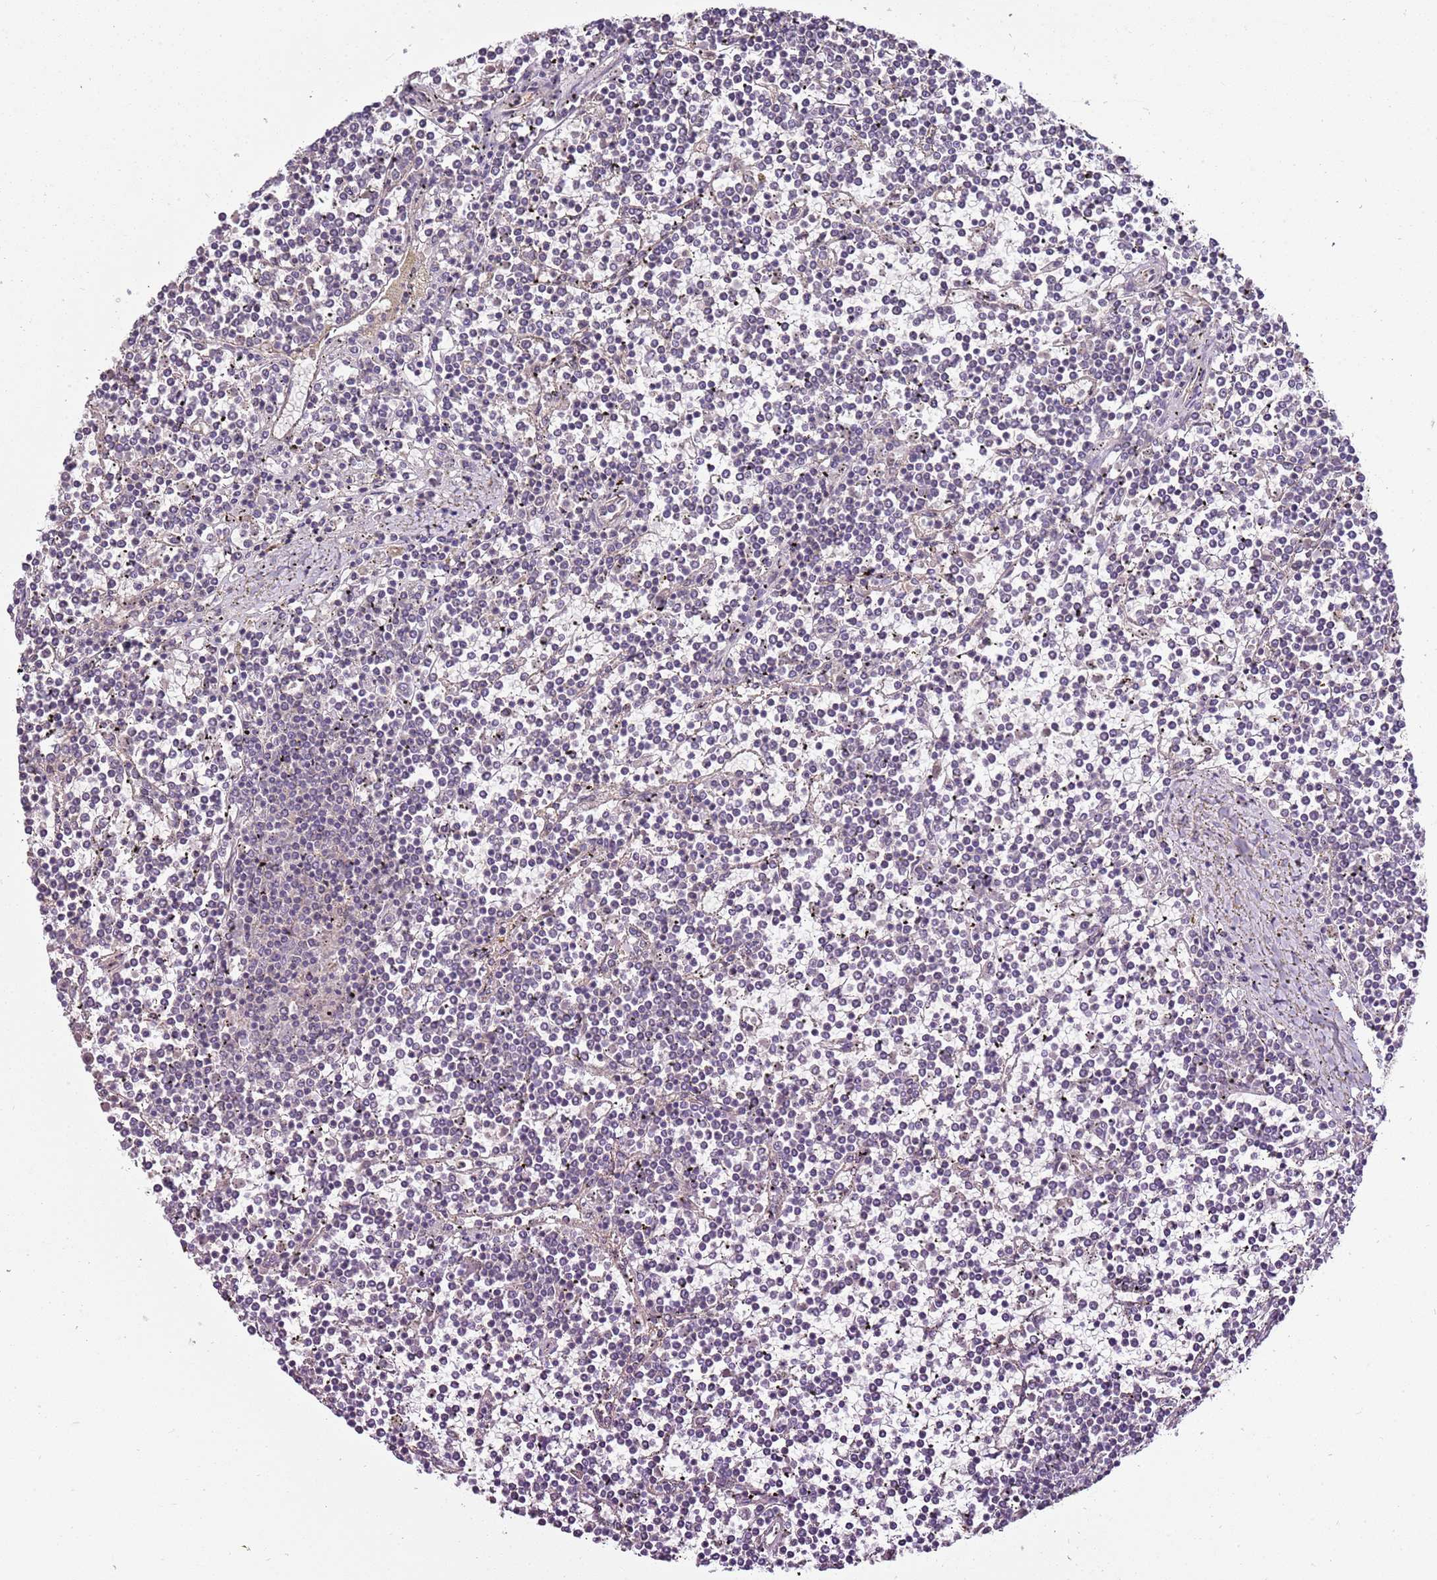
{"staining": {"intensity": "negative", "quantity": "none", "location": "none"}, "tissue": "lymphoma", "cell_type": "Tumor cells", "image_type": "cancer", "snomed": [{"axis": "morphology", "description": "Malignant lymphoma, non-Hodgkin's type, Low grade"}, {"axis": "topography", "description": "Spleen"}], "caption": "This is a image of immunohistochemistry (IHC) staining of malignant lymphoma, non-Hodgkin's type (low-grade), which shows no positivity in tumor cells.", "gene": "GNL1", "patient": {"sex": "female", "age": 19}}